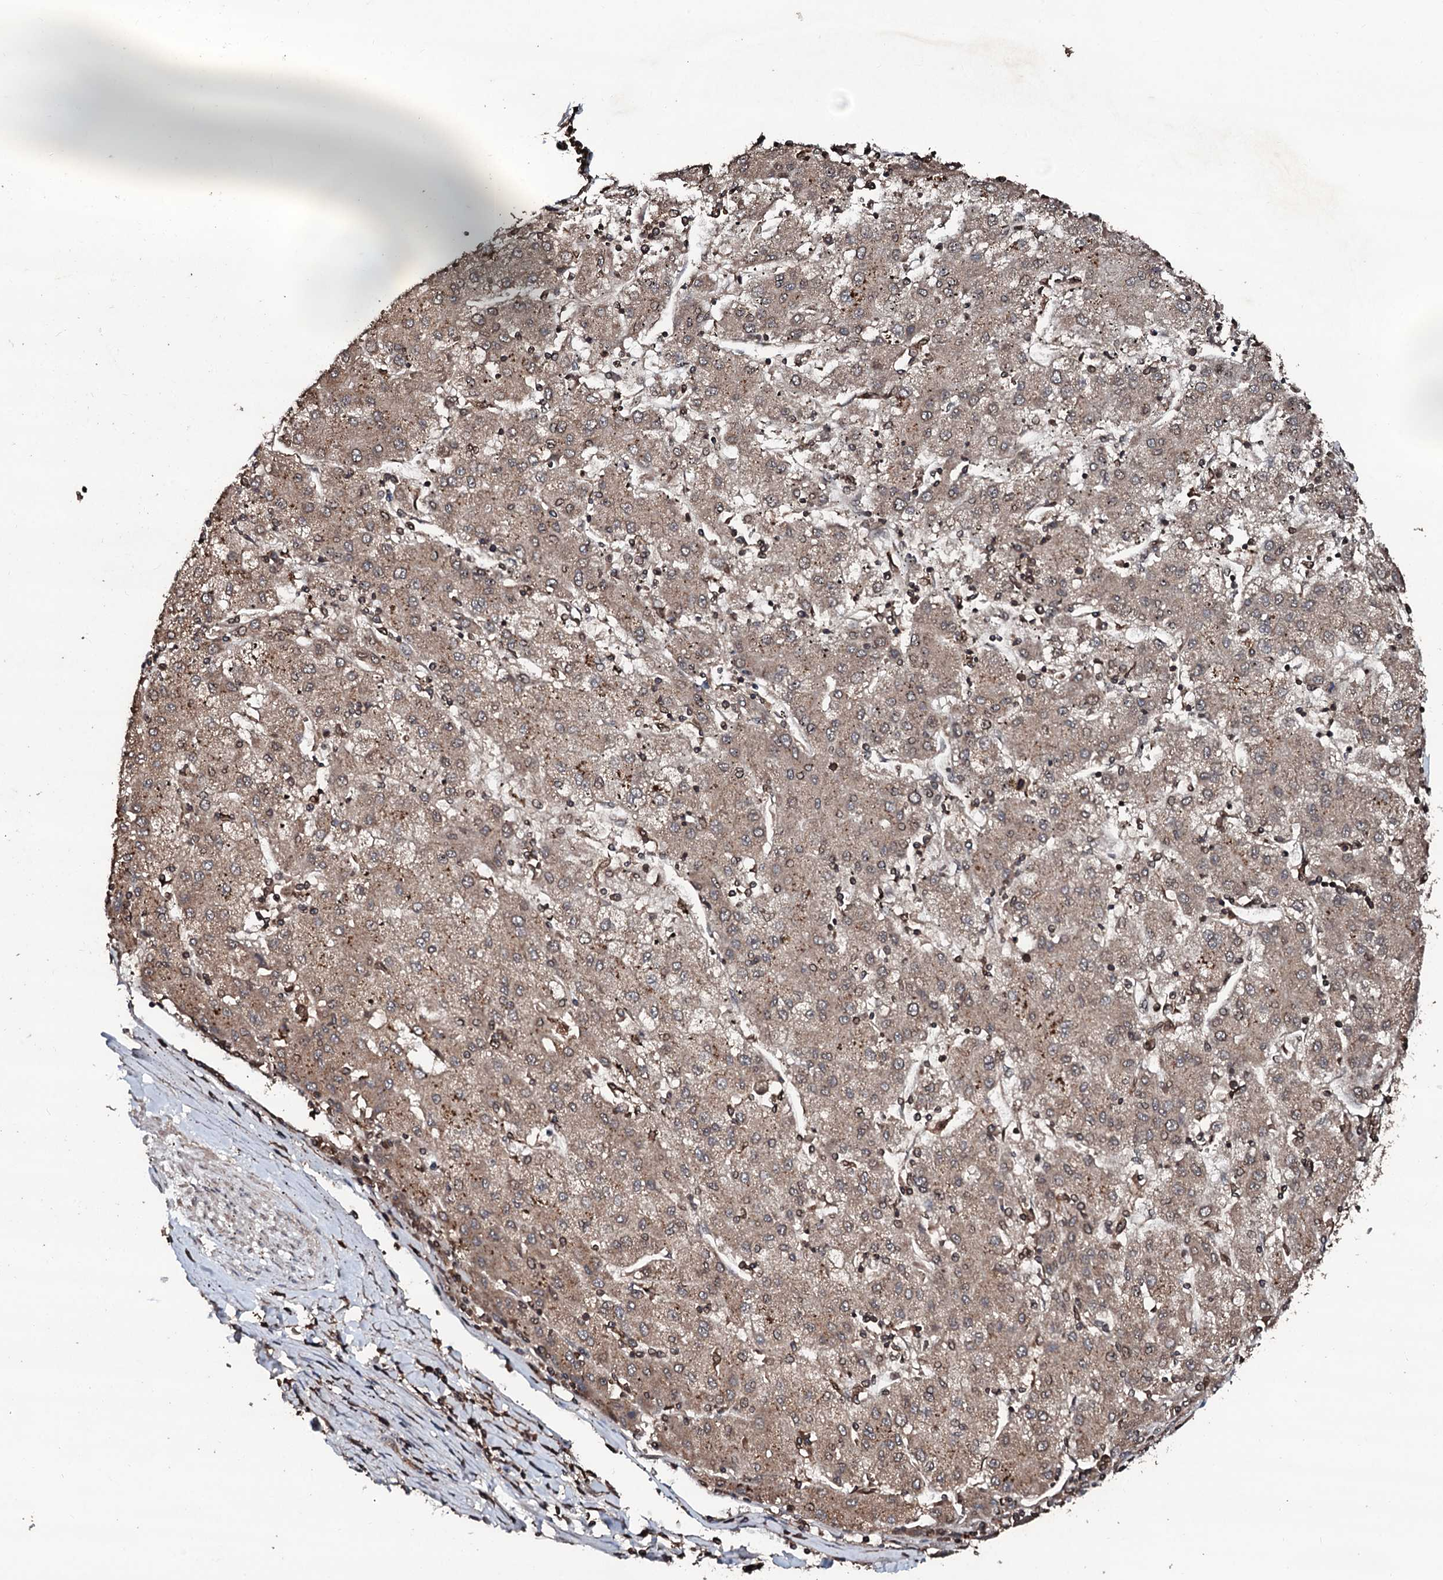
{"staining": {"intensity": "moderate", "quantity": ">75%", "location": "cytoplasmic/membranous"}, "tissue": "liver cancer", "cell_type": "Tumor cells", "image_type": "cancer", "snomed": [{"axis": "morphology", "description": "Carcinoma, Hepatocellular, NOS"}, {"axis": "topography", "description": "Liver"}], "caption": "A medium amount of moderate cytoplasmic/membranous expression is seen in approximately >75% of tumor cells in liver cancer (hepatocellular carcinoma) tissue. (IHC, brightfield microscopy, high magnification).", "gene": "SDHAF2", "patient": {"sex": "male", "age": 72}}